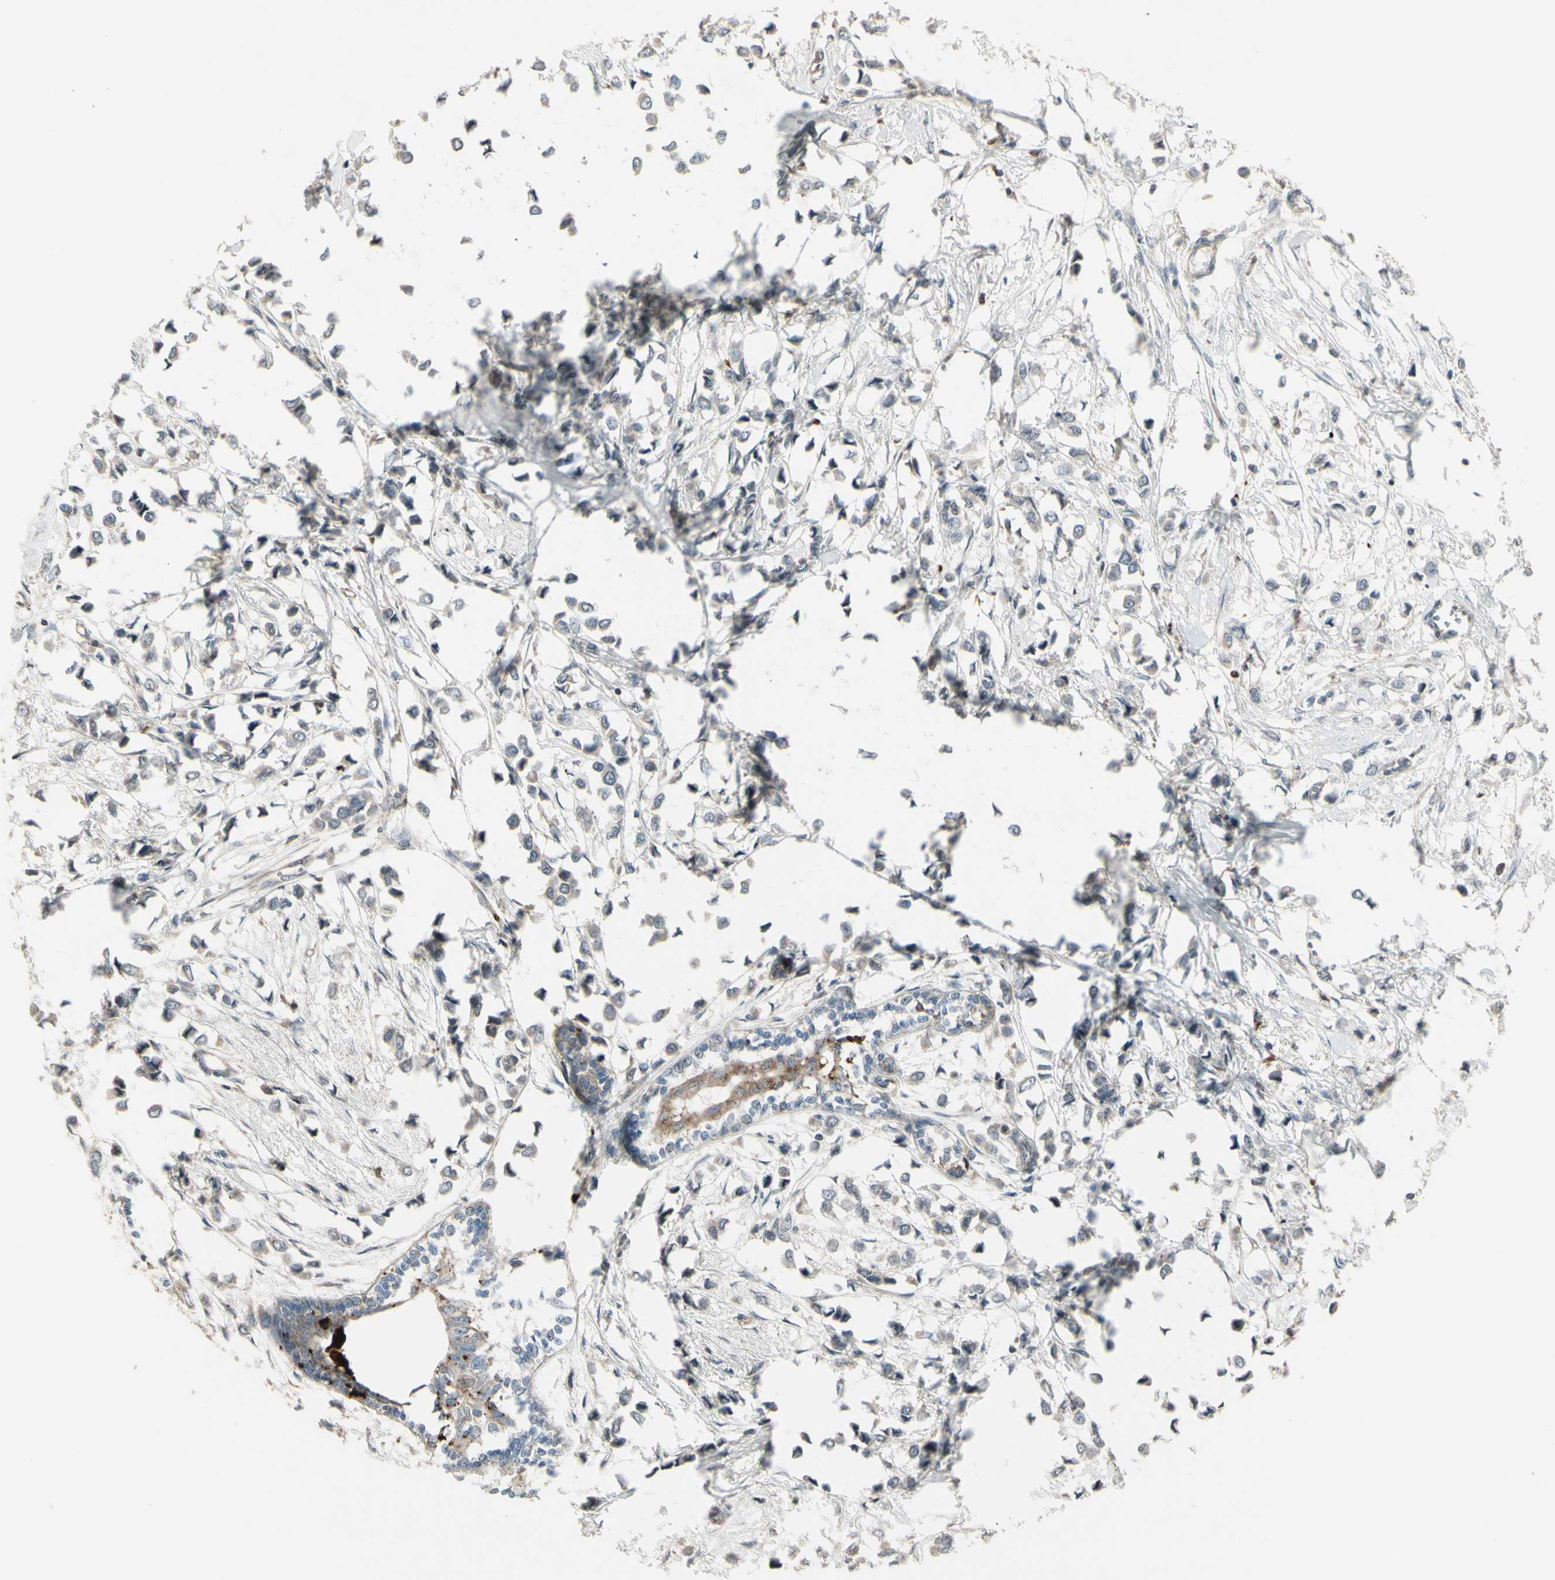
{"staining": {"intensity": "weak", "quantity": ">75%", "location": "cytoplasmic/membranous"}, "tissue": "breast cancer", "cell_type": "Tumor cells", "image_type": "cancer", "snomed": [{"axis": "morphology", "description": "Lobular carcinoma"}, {"axis": "topography", "description": "Breast"}], "caption": "Lobular carcinoma (breast) tissue exhibits weak cytoplasmic/membranous expression in approximately >75% of tumor cells The staining is performed using DAB brown chromogen to label protein expression. The nuclei are counter-stained blue using hematoxylin.", "gene": "OSTM1", "patient": {"sex": "female", "age": 51}}